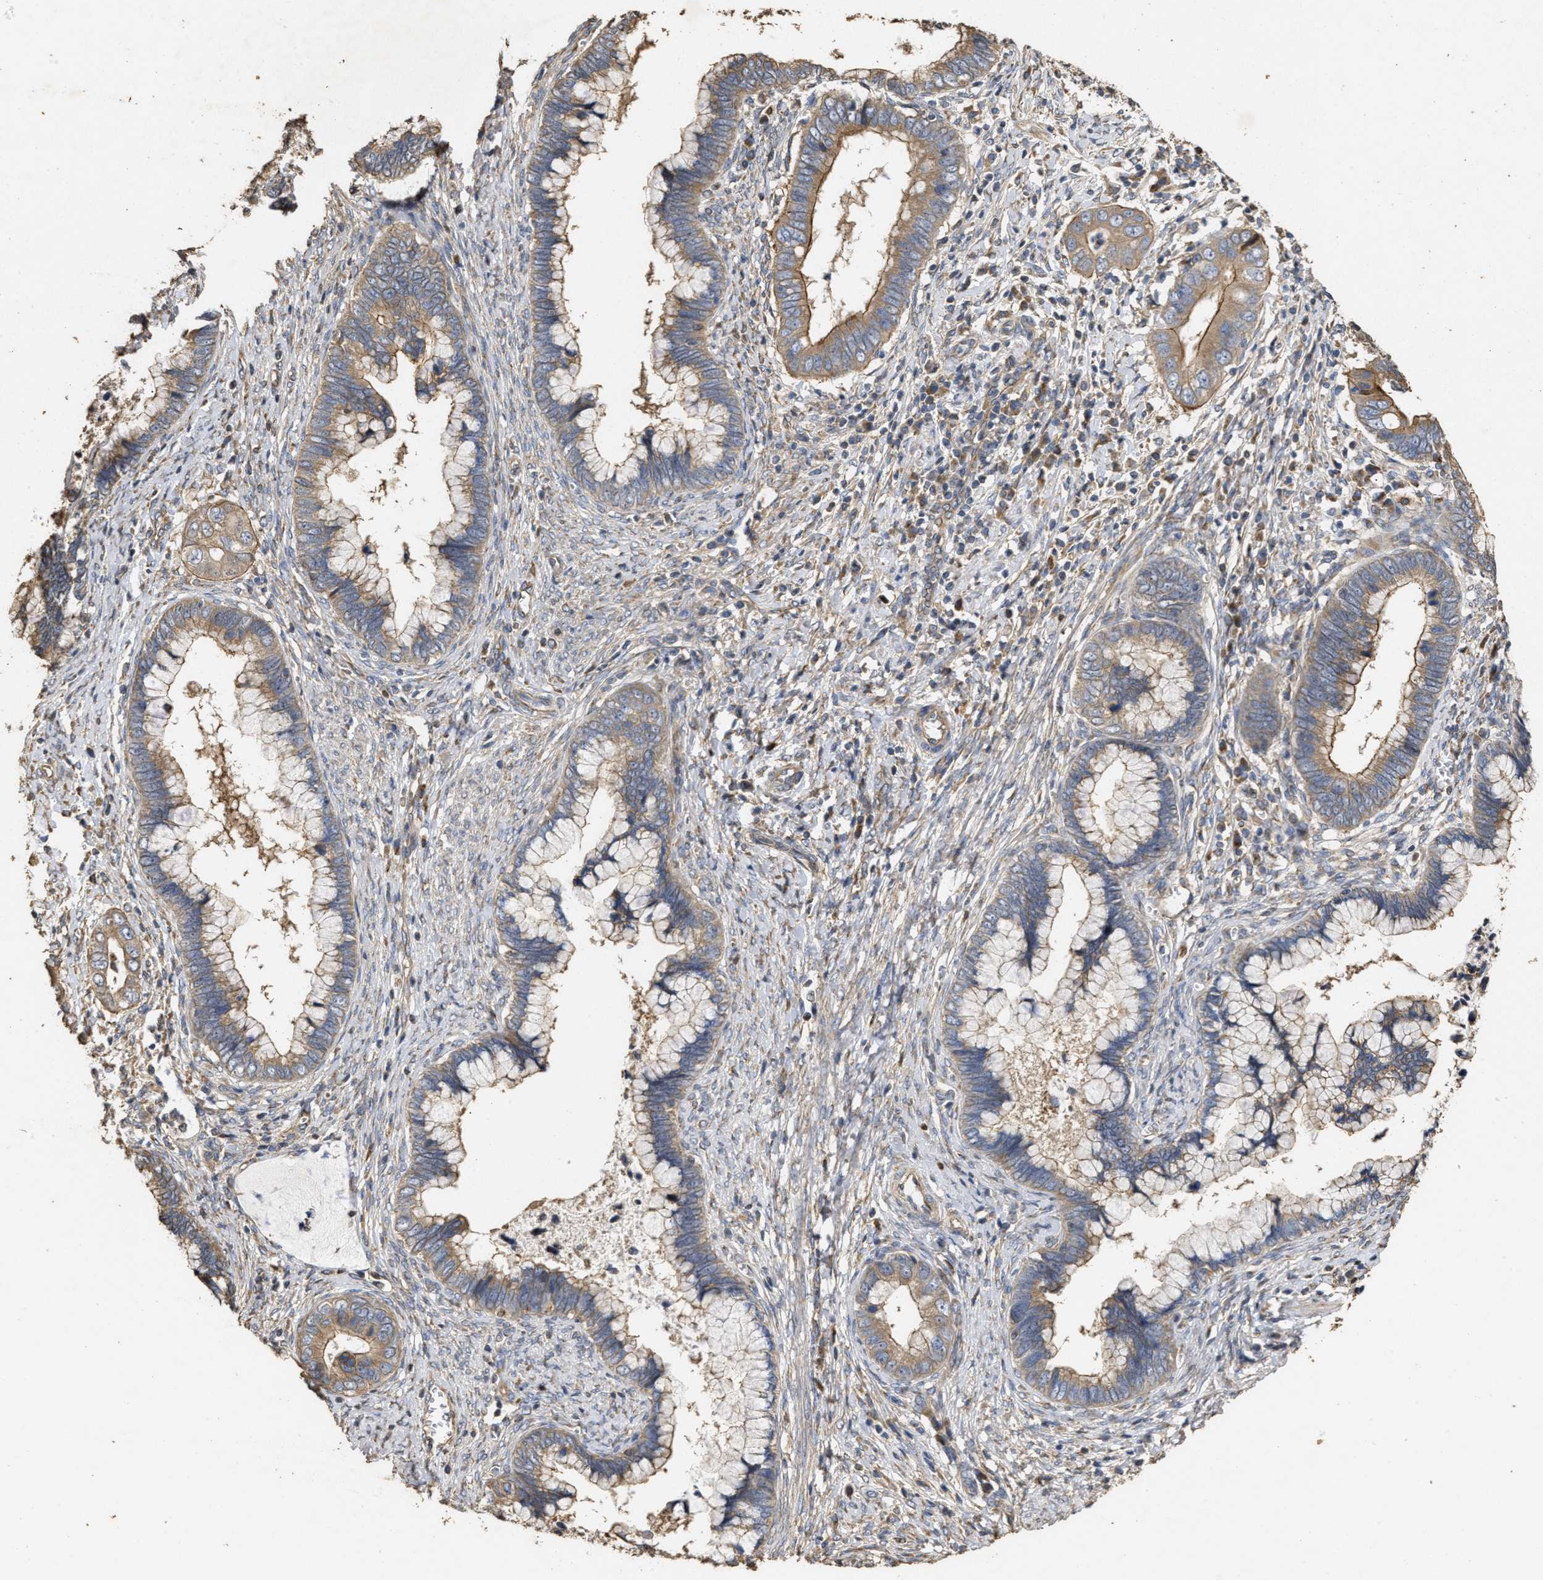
{"staining": {"intensity": "weak", "quantity": ">75%", "location": "cytoplasmic/membranous"}, "tissue": "cervical cancer", "cell_type": "Tumor cells", "image_type": "cancer", "snomed": [{"axis": "morphology", "description": "Adenocarcinoma, NOS"}, {"axis": "topography", "description": "Cervix"}], "caption": "Weak cytoplasmic/membranous protein expression is present in approximately >75% of tumor cells in cervical cancer.", "gene": "NAV1", "patient": {"sex": "female", "age": 44}}